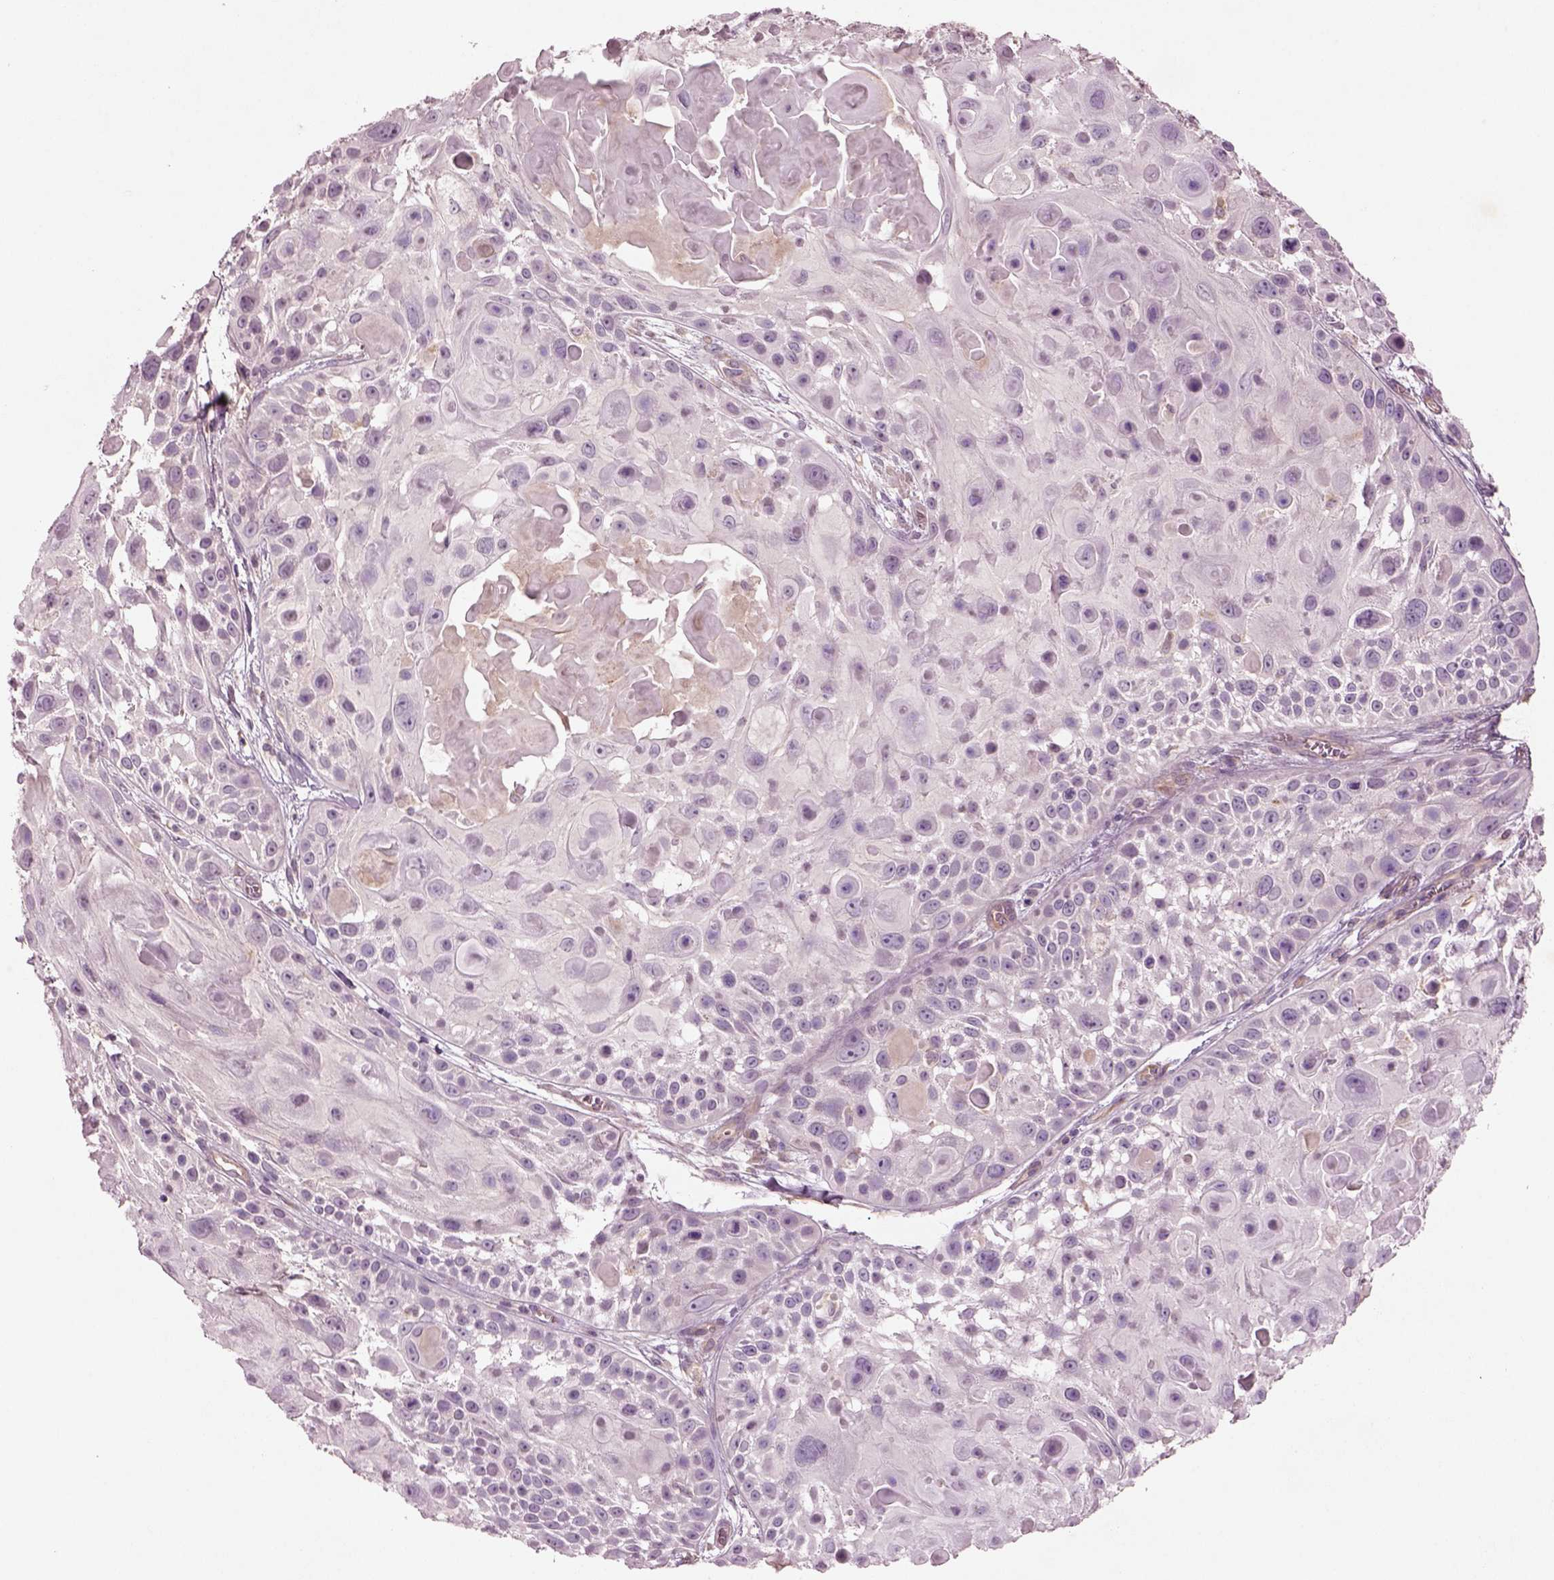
{"staining": {"intensity": "negative", "quantity": "none", "location": "none"}, "tissue": "skin cancer", "cell_type": "Tumor cells", "image_type": "cancer", "snomed": [{"axis": "morphology", "description": "Squamous cell carcinoma, NOS"}, {"axis": "topography", "description": "Skin"}, {"axis": "topography", "description": "Anal"}], "caption": "Protein analysis of skin squamous cell carcinoma displays no significant positivity in tumor cells. (Stains: DAB IHC with hematoxylin counter stain, Microscopy: brightfield microscopy at high magnification).", "gene": "DUOXA2", "patient": {"sex": "female", "age": 75}}